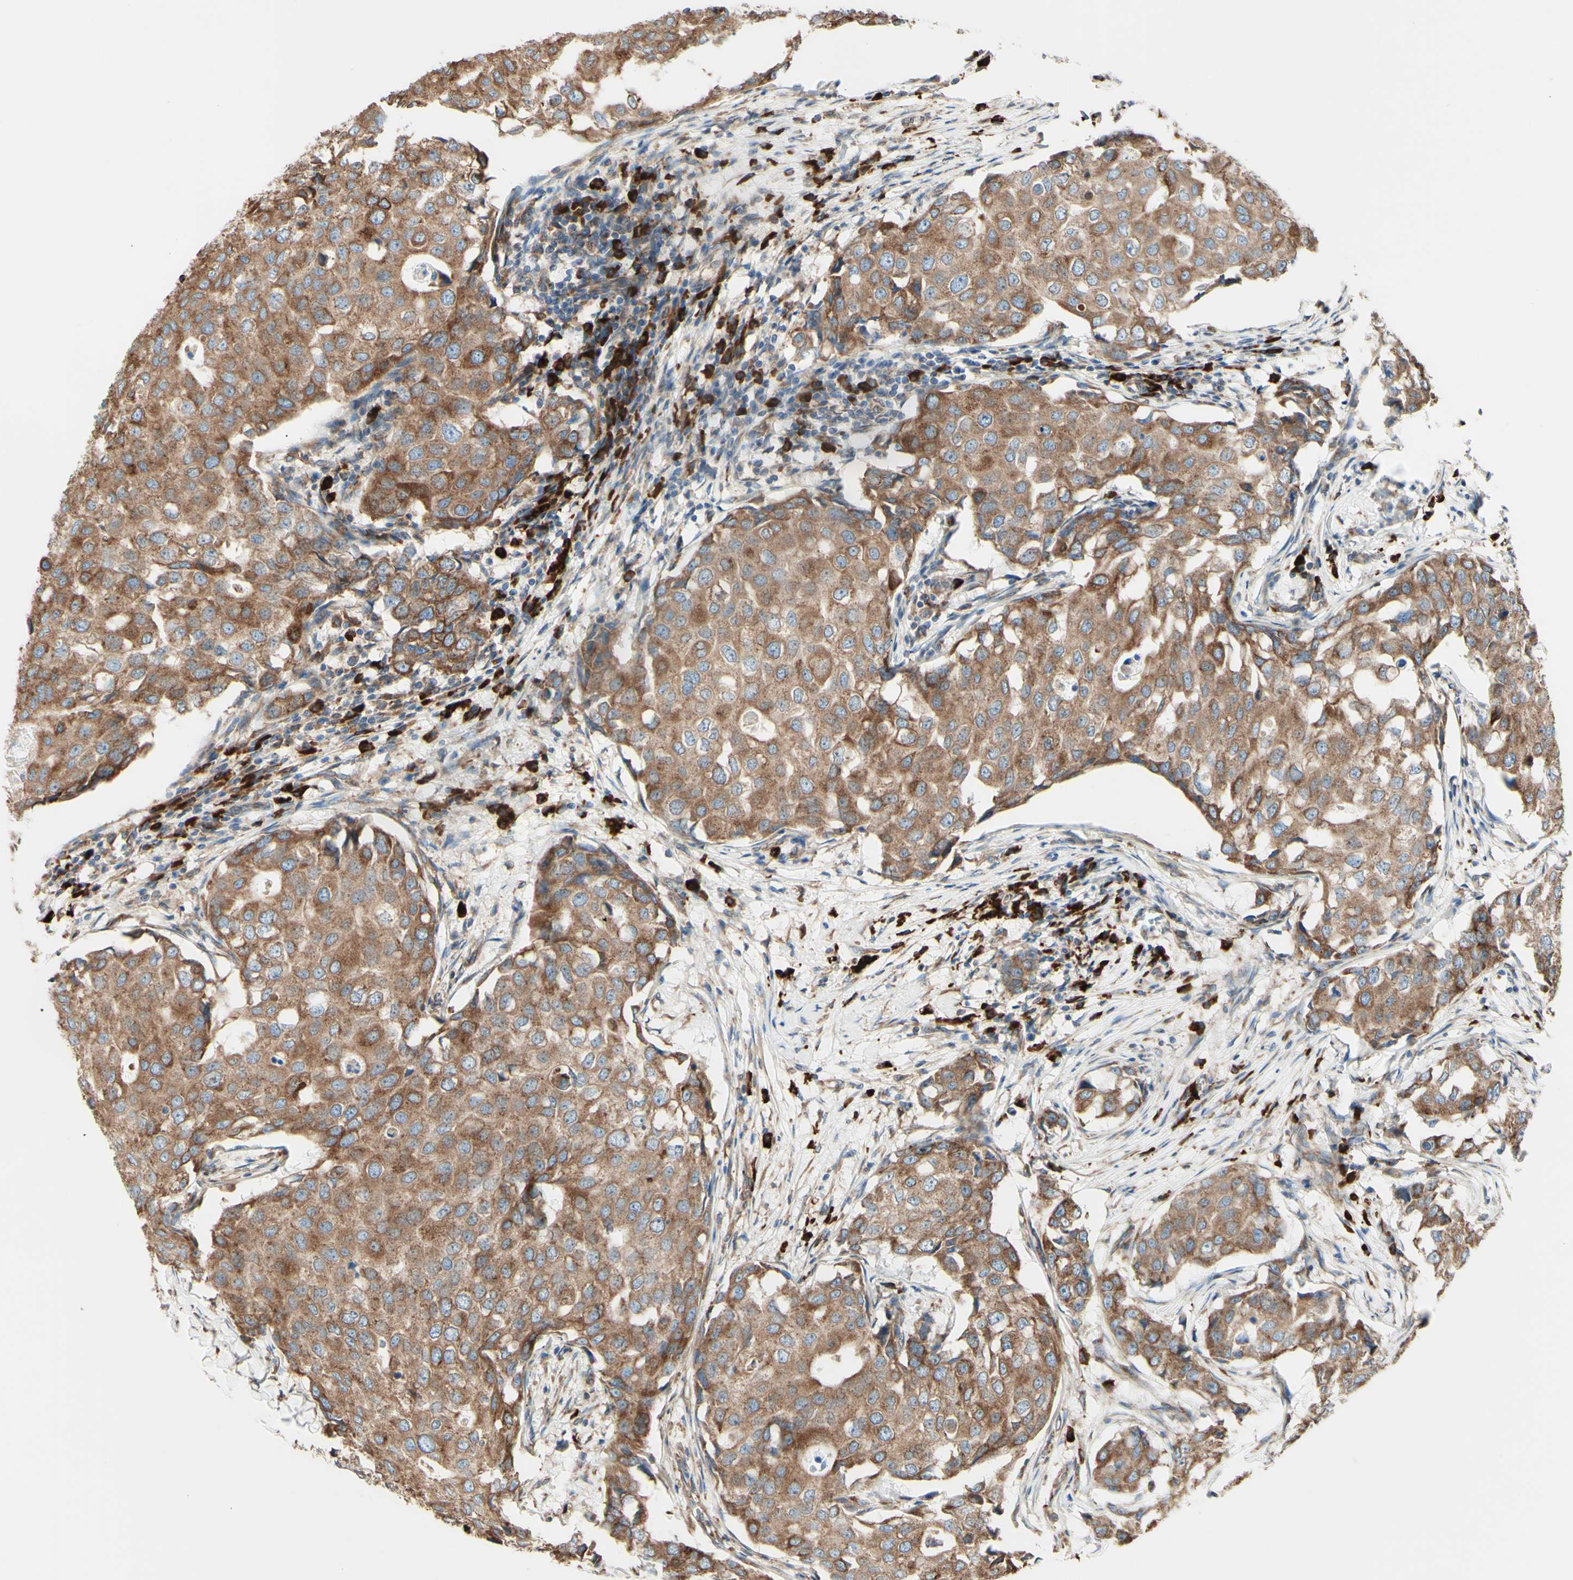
{"staining": {"intensity": "moderate", "quantity": ">75%", "location": "cytoplasmic/membranous"}, "tissue": "breast cancer", "cell_type": "Tumor cells", "image_type": "cancer", "snomed": [{"axis": "morphology", "description": "Duct carcinoma"}, {"axis": "topography", "description": "Breast"}], "caption": "Immunohistochemistry (IHC) (DAB) staining of human infiltrating ductal carcinoma (breast) displays moderate cytoplasmic/membranous protein expression in approximately >75% of tumor cells. (IHC, brightfield microscopy, high magnification).", "gene": "DNAJB11", "patient": {"sex": "female", "age": 27}}